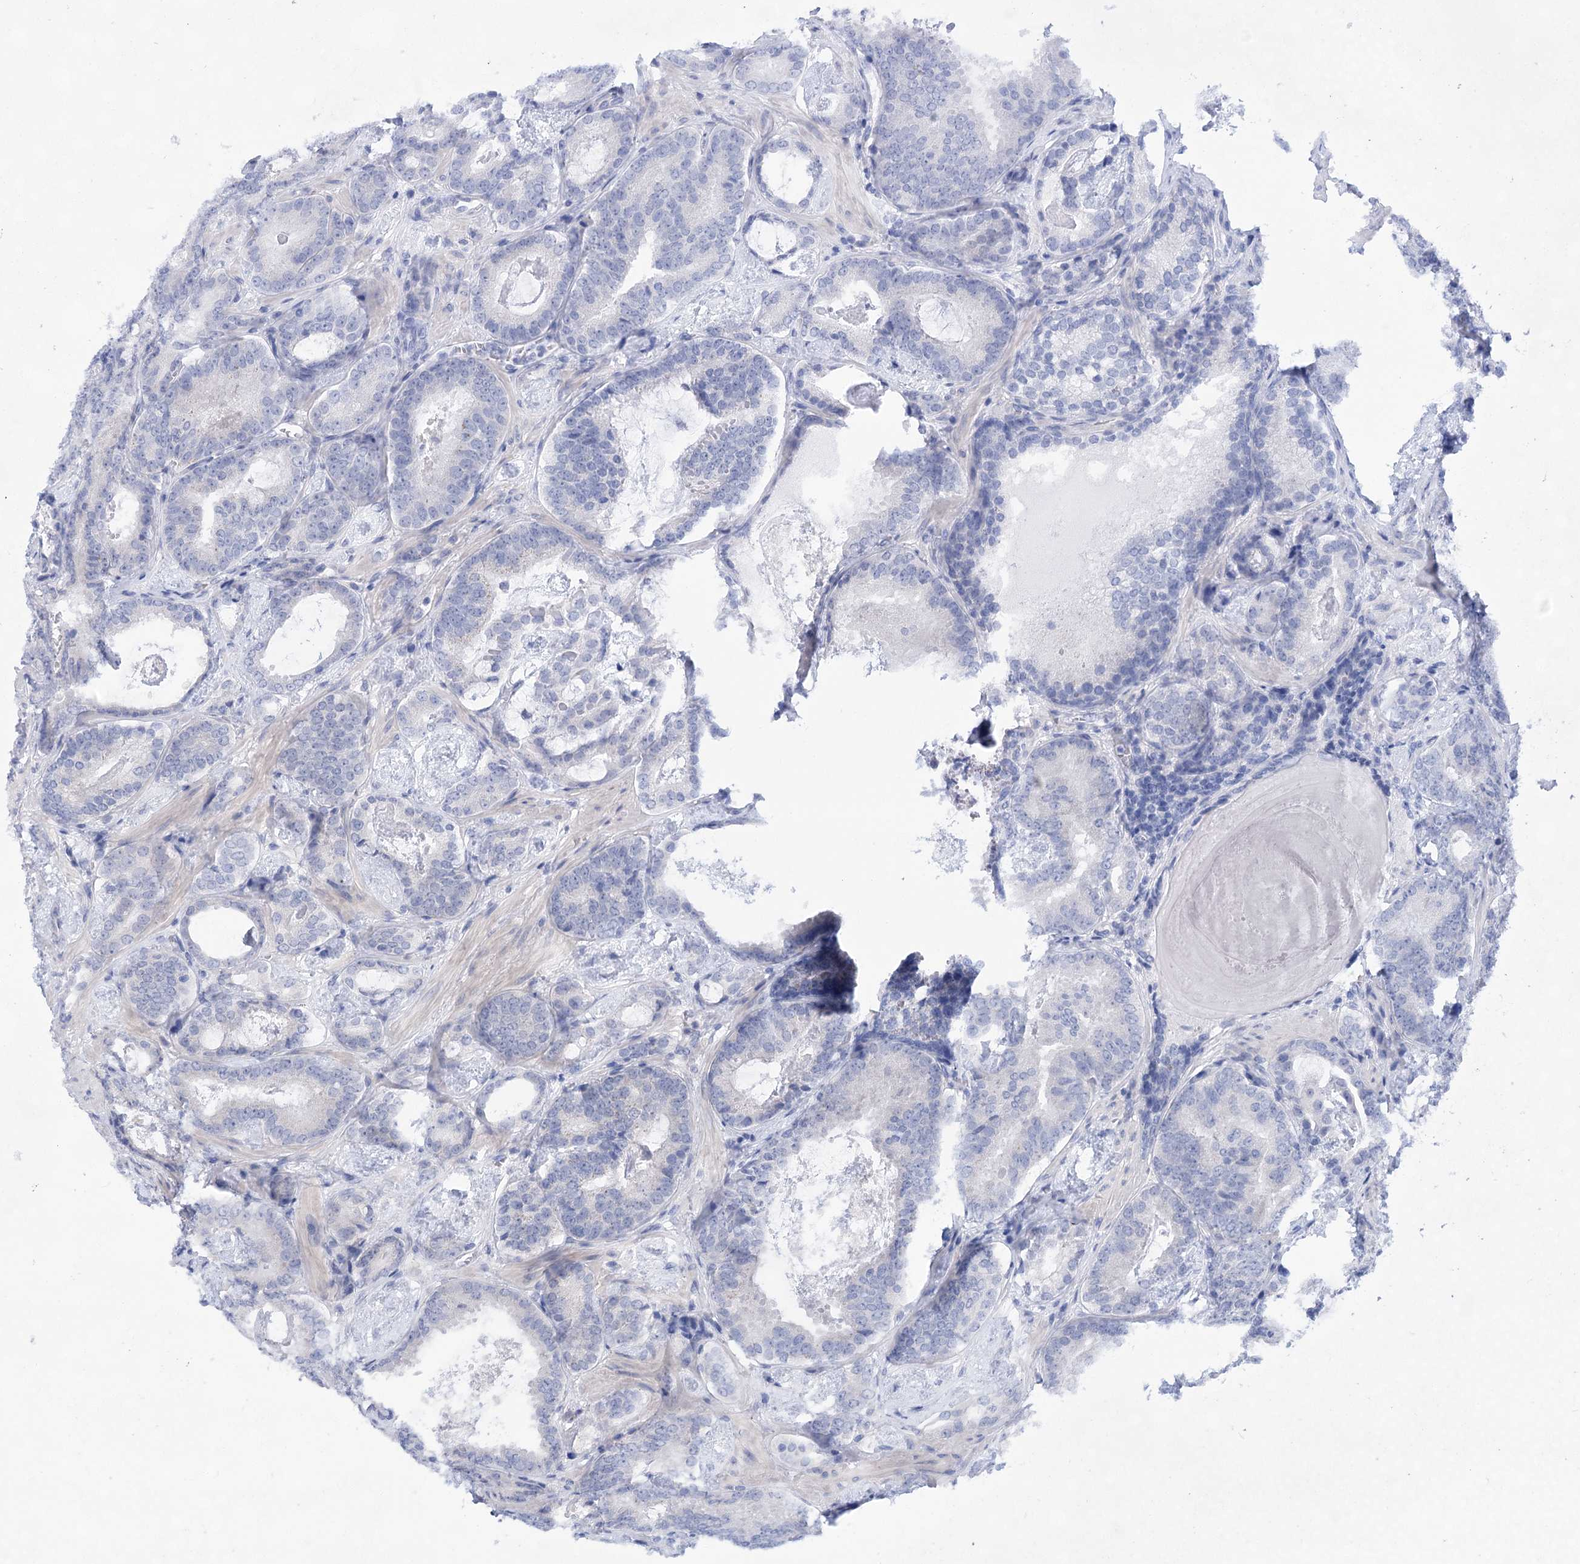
{"staining": {"intensity": "negative", "quantity": "none", "location": "none"}, "tissue": "prostate cancer", "cell_type": "Tumor cells", "image_type": "cancer", "snomed": [{"axis": "morphology", "description": "Adenocarcinoma, Low grade"}, {"axis": "topography", "description": "Prostate"}], "caption": "An immunohistochemistry (IHC) micrograph of prostate cancer (low-grade adenocarcinoma) is shown. There is no staining in tumor cells of prostate cancer (low-grade adenocarcinoma).", "gene": "LALBA", "patient": {"sex": "male", "age": 60}}